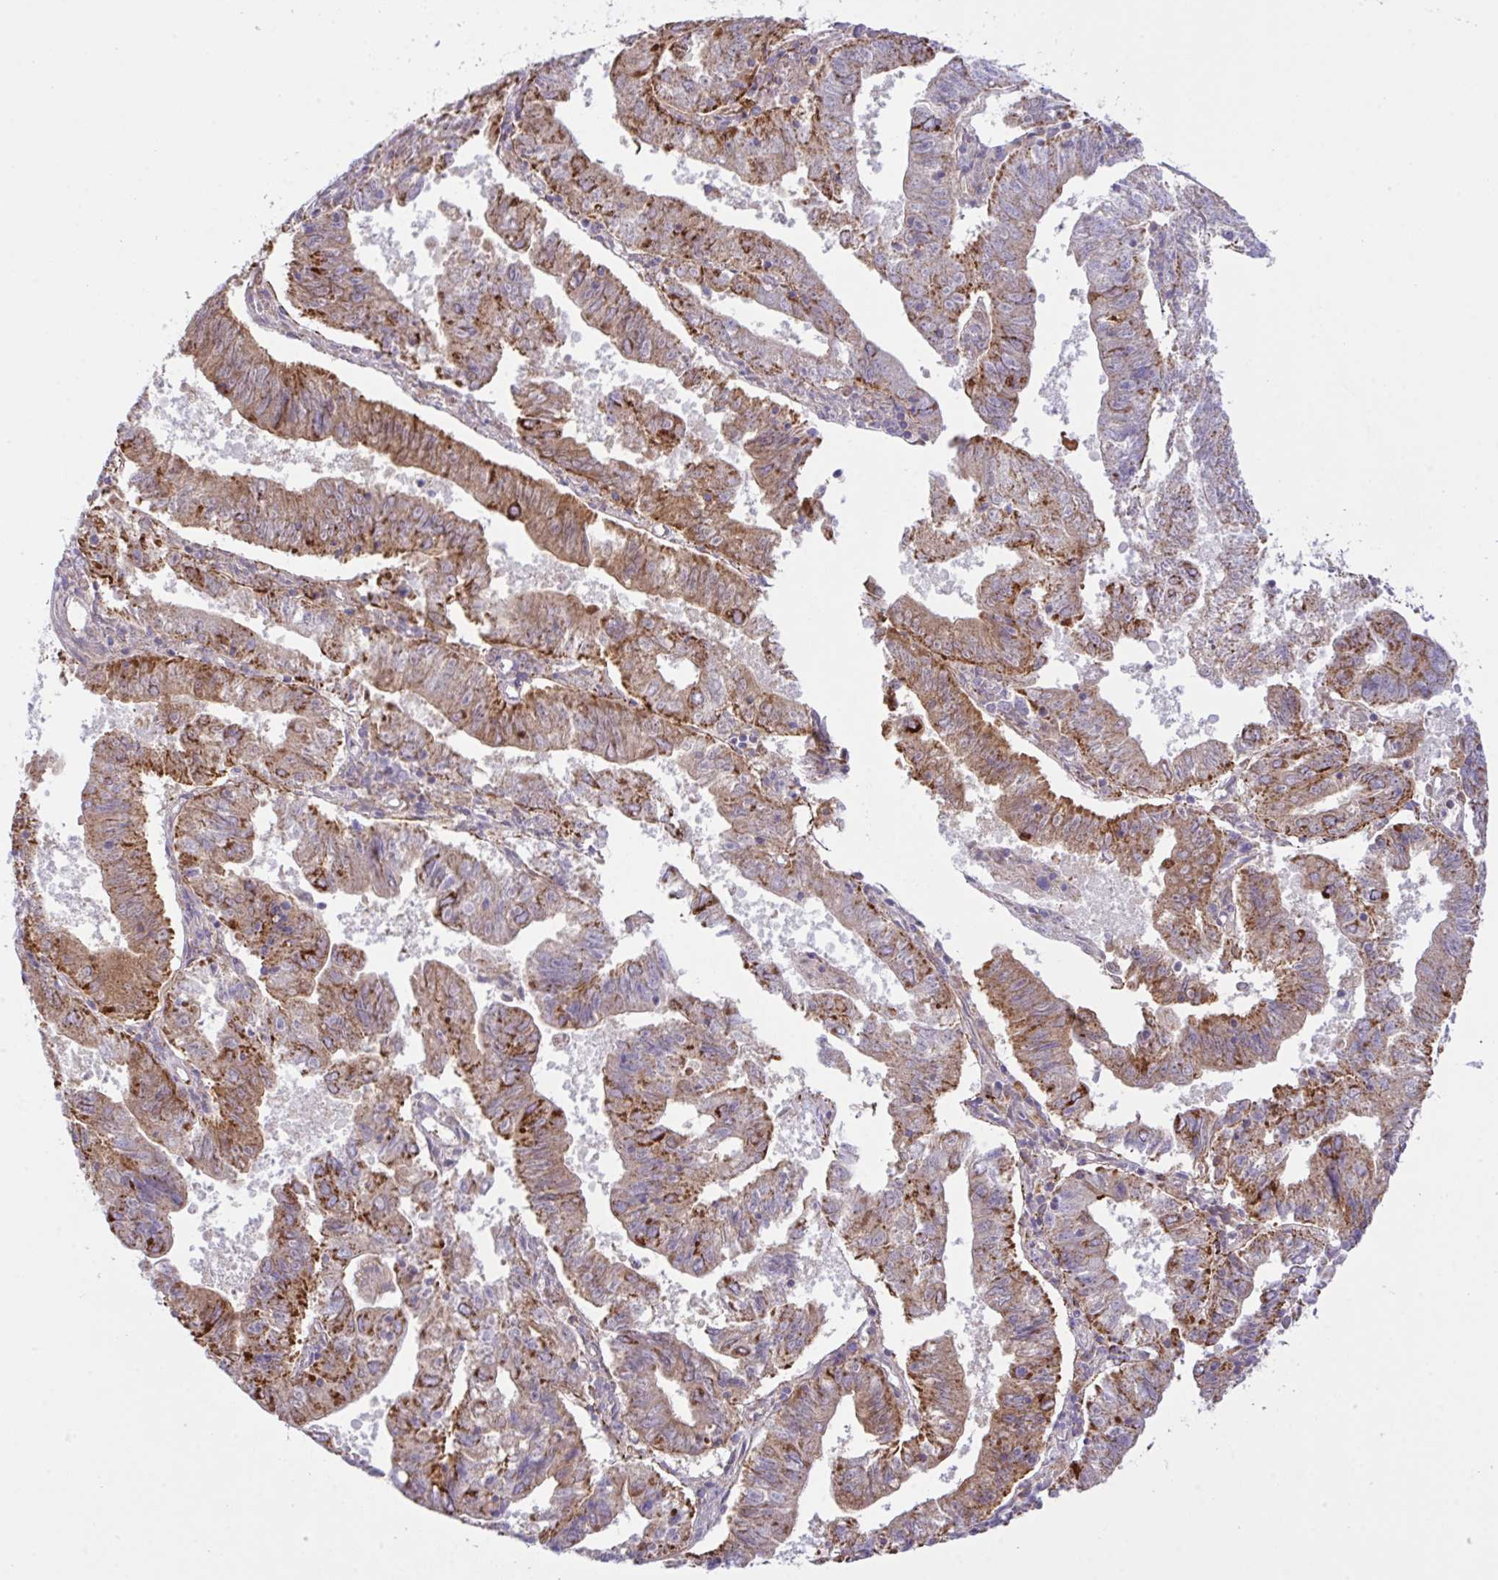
{"staining": {"intensity": "moderate", "quantity": ">75%", "location": "cytoplasmic/membranous"}, "tissue": "endometrial cancer", "cell_type": "Tumor cells", "image_type": "cancer", "snomed": [{"axis": "morphology", "description": "Adenocarcinoma, NOS"}, {"axis": "topography", "description": "Endometrium"}], "caption": "Brown immunohistochemical staining in human endometrial adenocarcinoma demonstrates moderate cytoplasmic/membranous staining in approximately >75% of tumor cells.", "gene": "CHDH", "patient": {"sex": "female", "age": 82}}